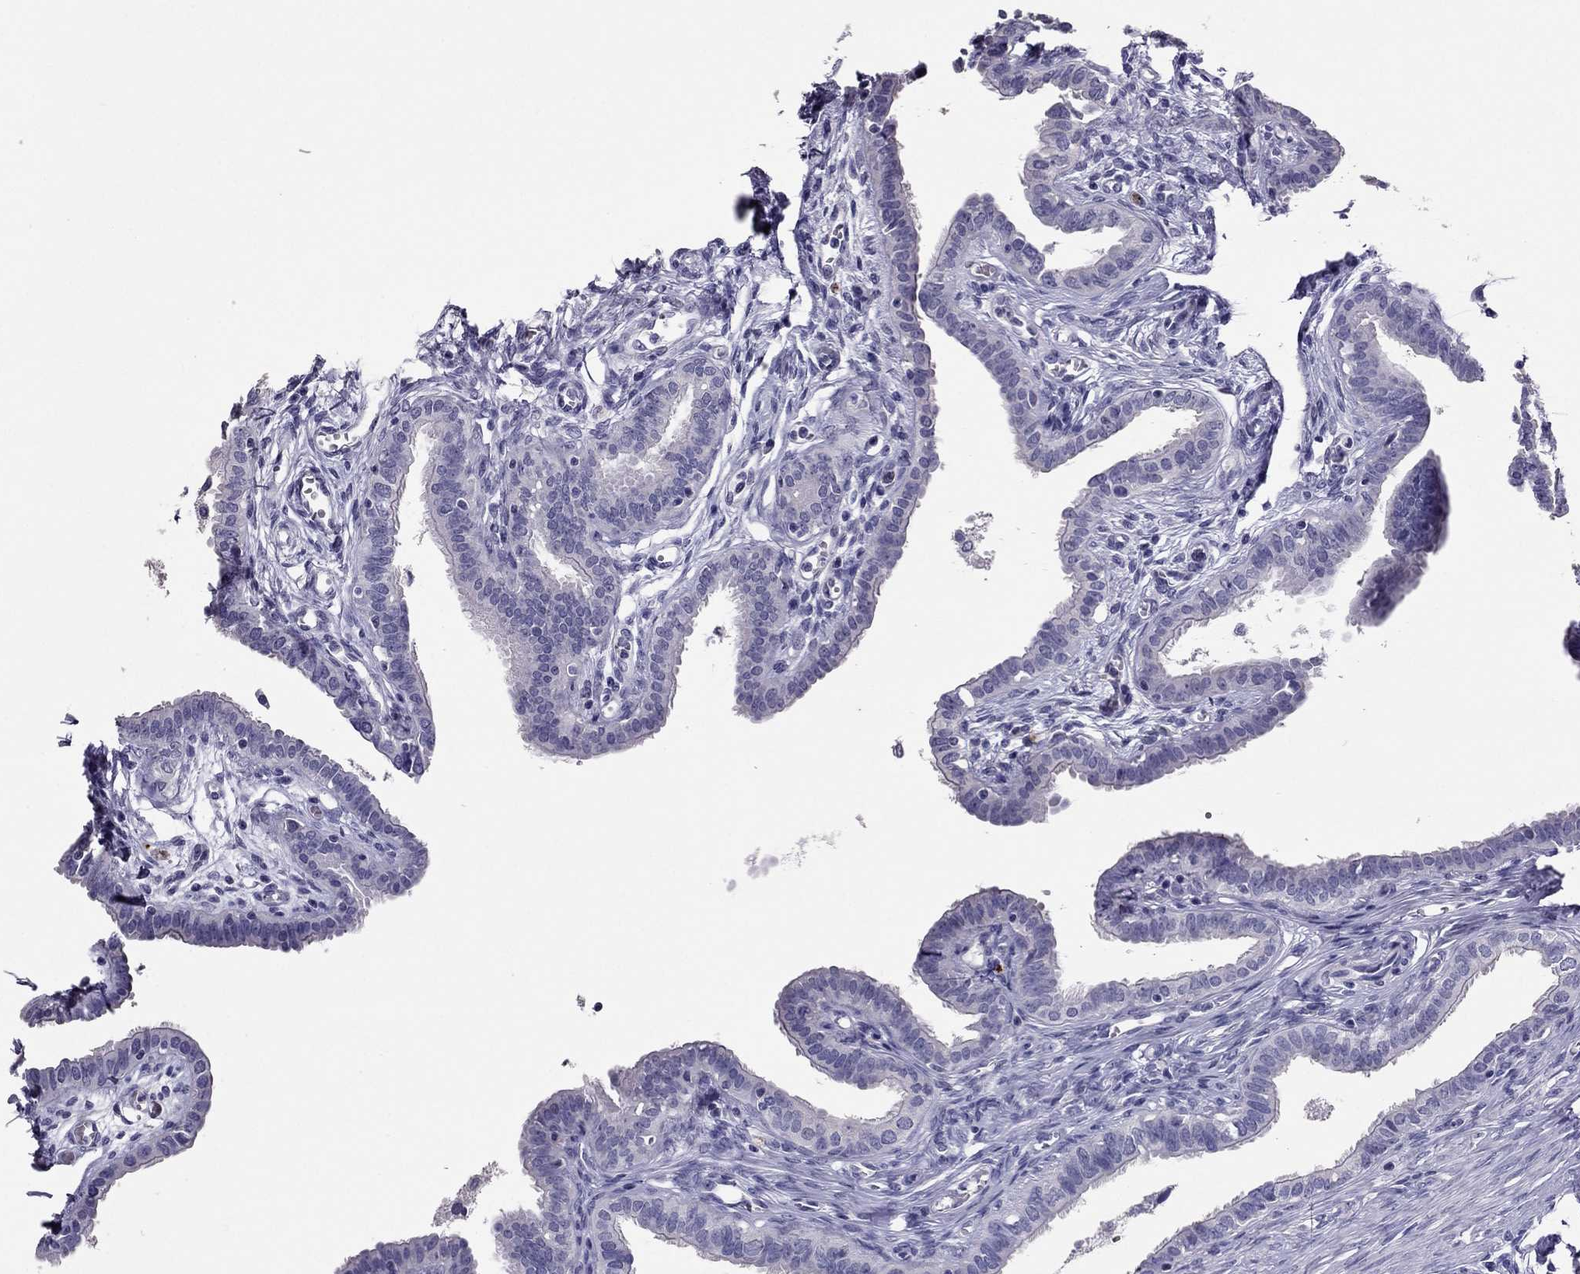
{"staining": {"intensity": "negative", "quantity": "none", "location": "none"}, "tissue": "fallopian tube", "cell_type": "Glandular cells", "image_type": "normal", "snomed": [{"axis": "morphology", "description": "Normal tissue, NOS"}, {"axis": "morphology", "description": "Carcinoma, endometroid"}, {"axis": "topography", "description": "Fallopian tube"}, {"axis": "topography", "description": "Ovary"}], "caption": "High power microscopy micrograph of an IHC histopathology image of normal fallopian tube, revealing no significant staining in glandular cells.", "gene": "RHO", "patient": {"sex": "female", "age": 42}}